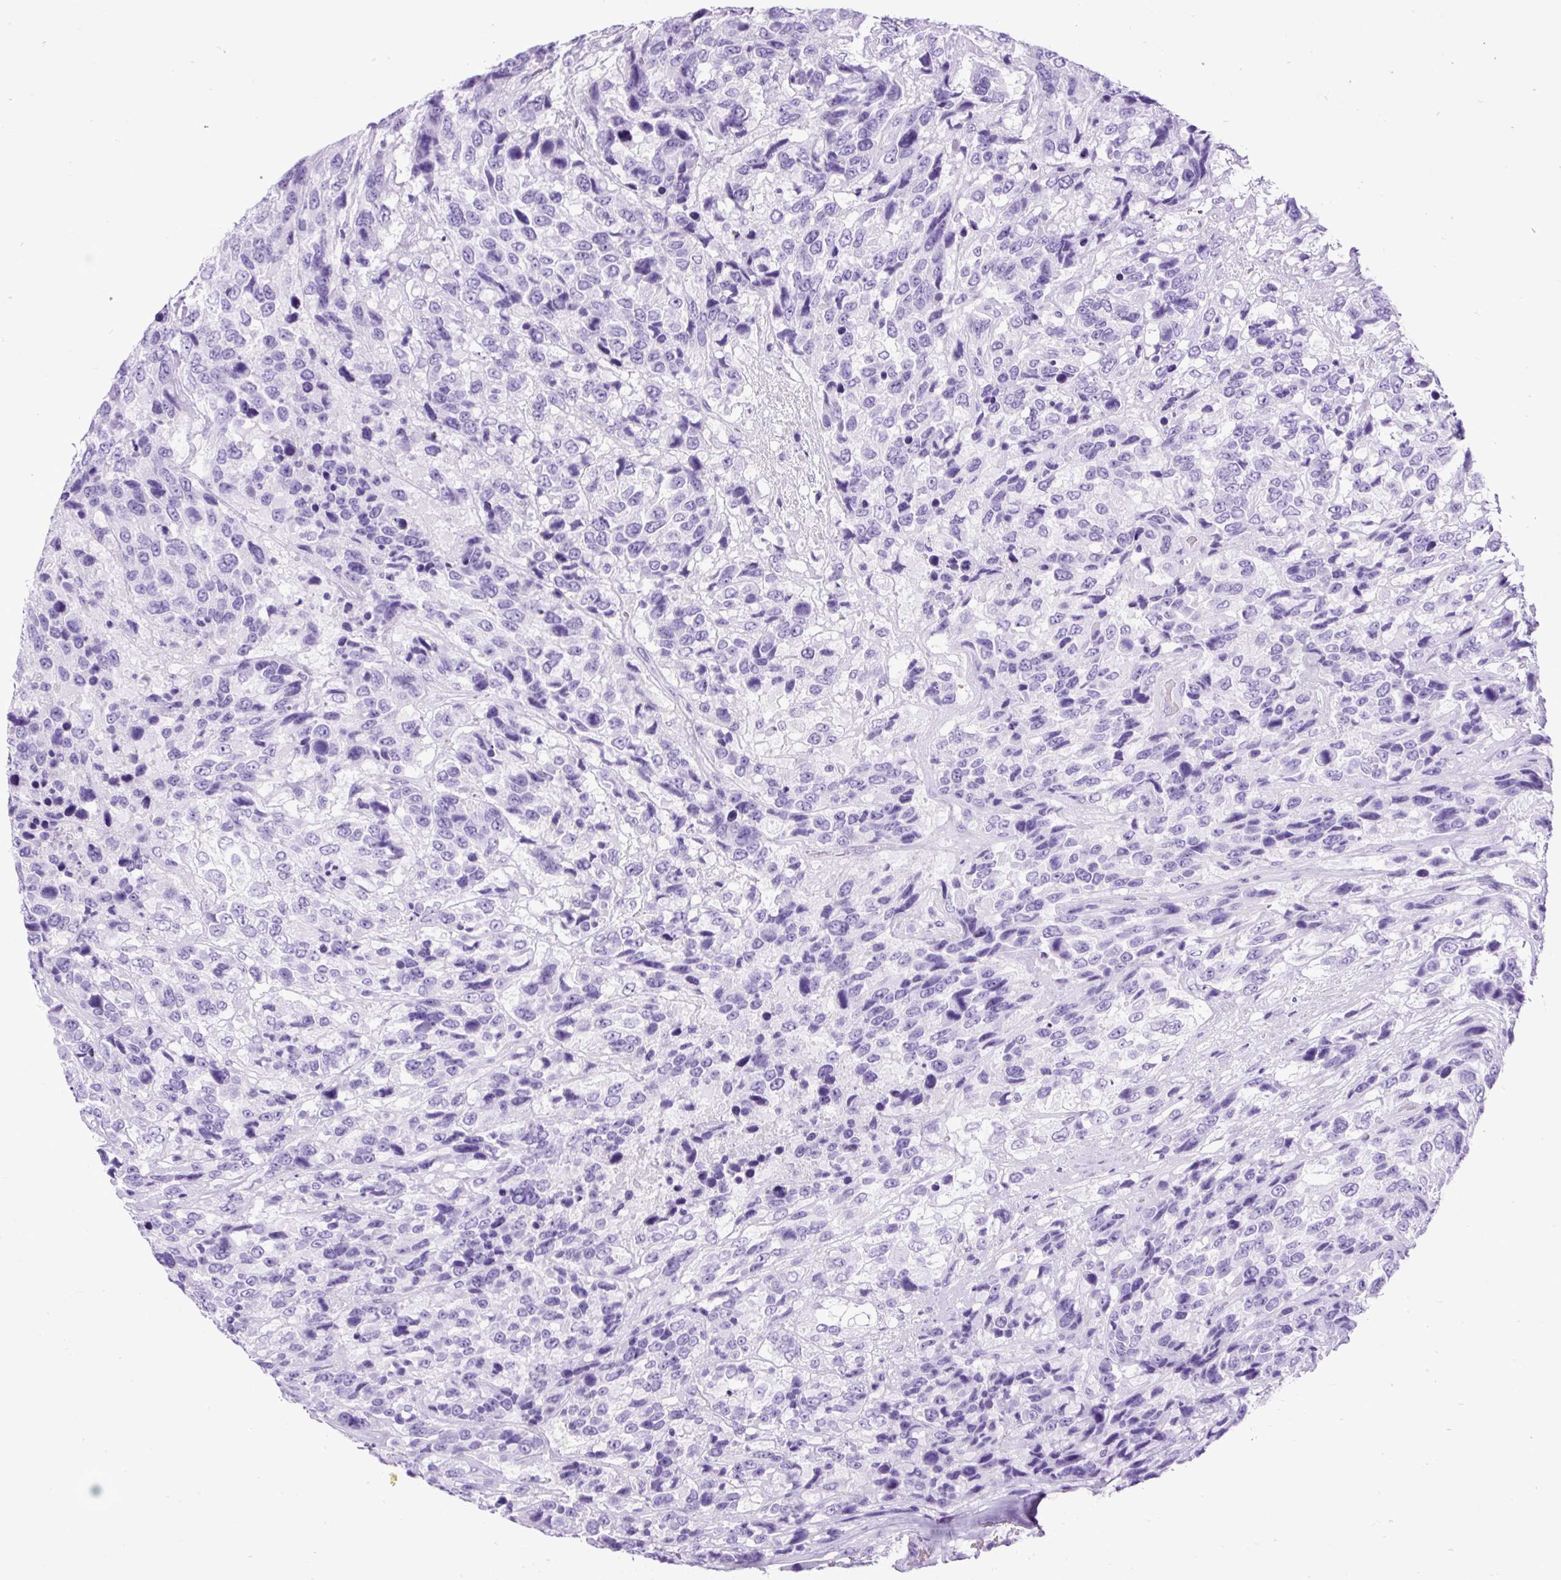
{"staining": {"intensity": "negative", "quantity": "none", "location": "none"}, "tissue": "urothelial cancer", "cell_type": "Tumor cells", "image_type": "cancer", "snomed": [{"axis": "morphology", "description": "Urothelial carcinoma, High grade"}, {"axis": "topography", "description": "Urinary bladder"}], "caption": "IHC of urothelial cancer exhibits no positivity in tumor cells.", "gene": "CEL", "patient": {"sex": "female", "age": 70}}